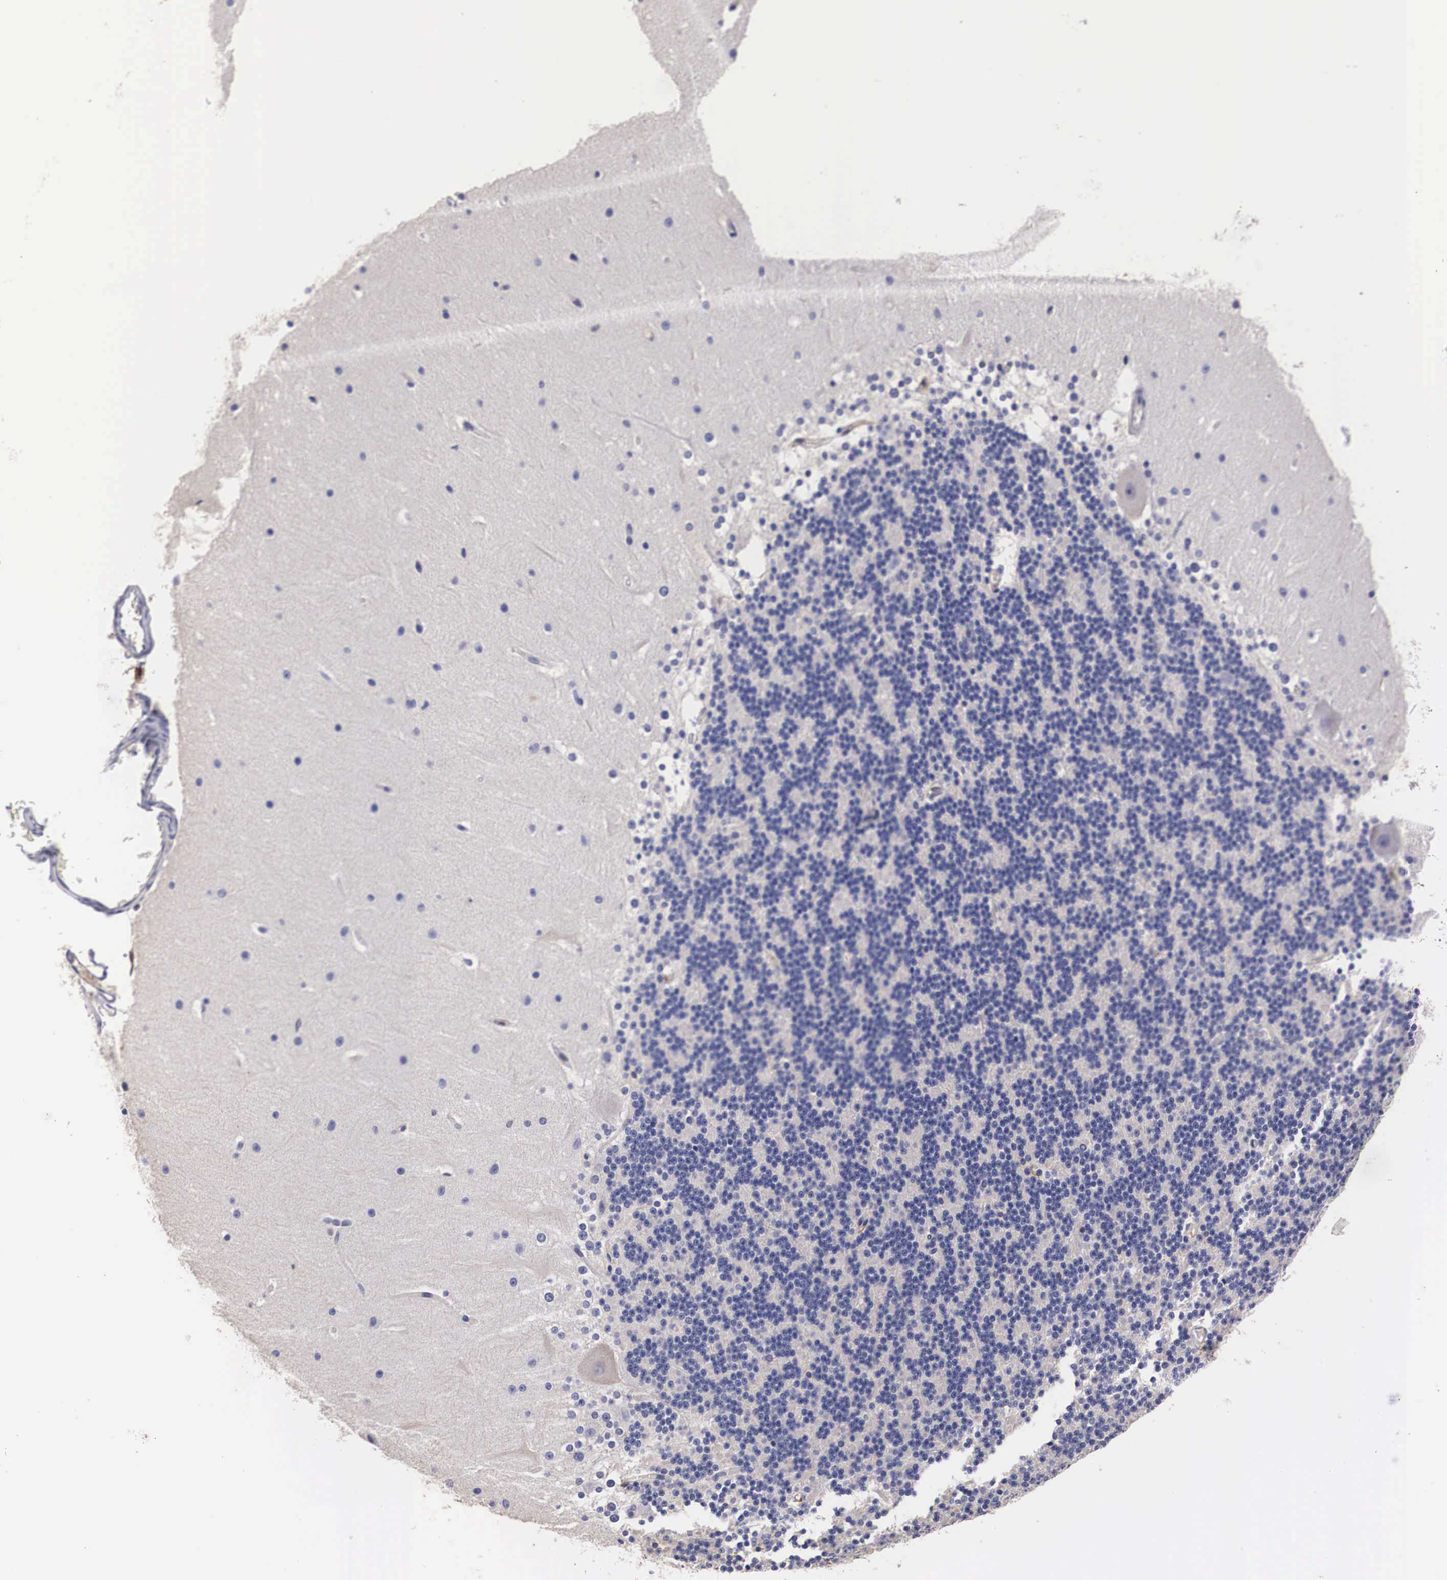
{"staining": {"intensity": "negative", "quantity": "none", "location": "none"}, "tissue": "cerebellum", "cell_type": "Cells in granular layer", "image_type": "normal", "snomed": [{"axis": "morphology", "description": "Normal tissue, NOS"}, {"axis": "topography", "description": "Cerebellum"}], "caption": "This is an immunohistochemistry histopathology image of normal cerebellum. There is no expression in cells in granular layer.", "gene": "RENBP", "patient": {"sex": "female", "age": 19}}